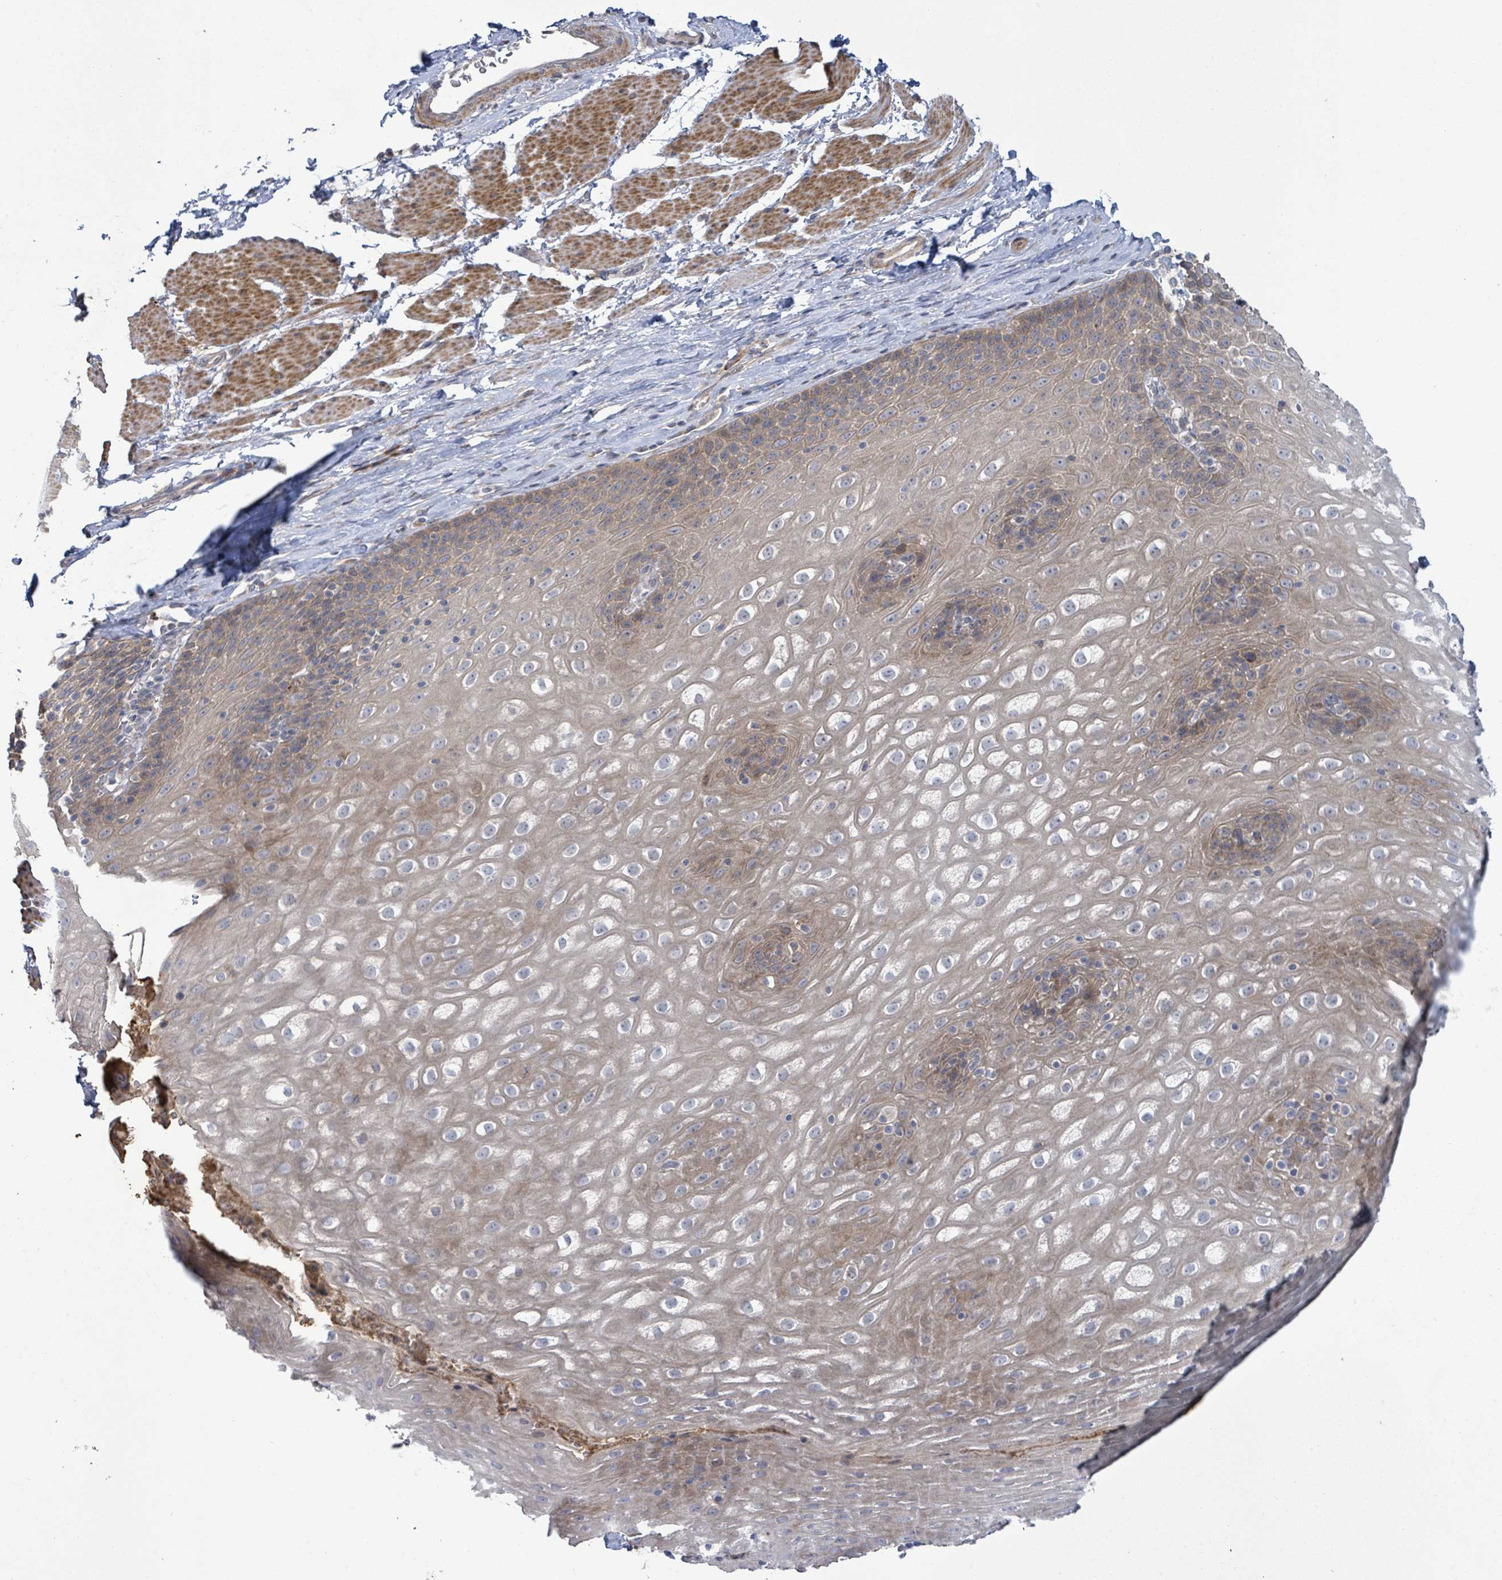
{"staining": {"intensity": "weak", "quantity": "25%-75%", "location": "cytoplasmic/membranous"}, "tissue": "esophagus", "cell_type": "Squamous epithelial cells", "image_type": "normal", "snomed": [{"axis": "morphology", "description": "Normal tissue, NOS"}, {"axis": "topography", "description": "Esophagus"}], "caption": "A histopathology image of human esophagus stained for a protein demonstrates weak cytoplasmic/membranous brown staining in squamous epithelial cells.", "gene": "SLIT3", "patient": {"sex": "female", "age": 61}}